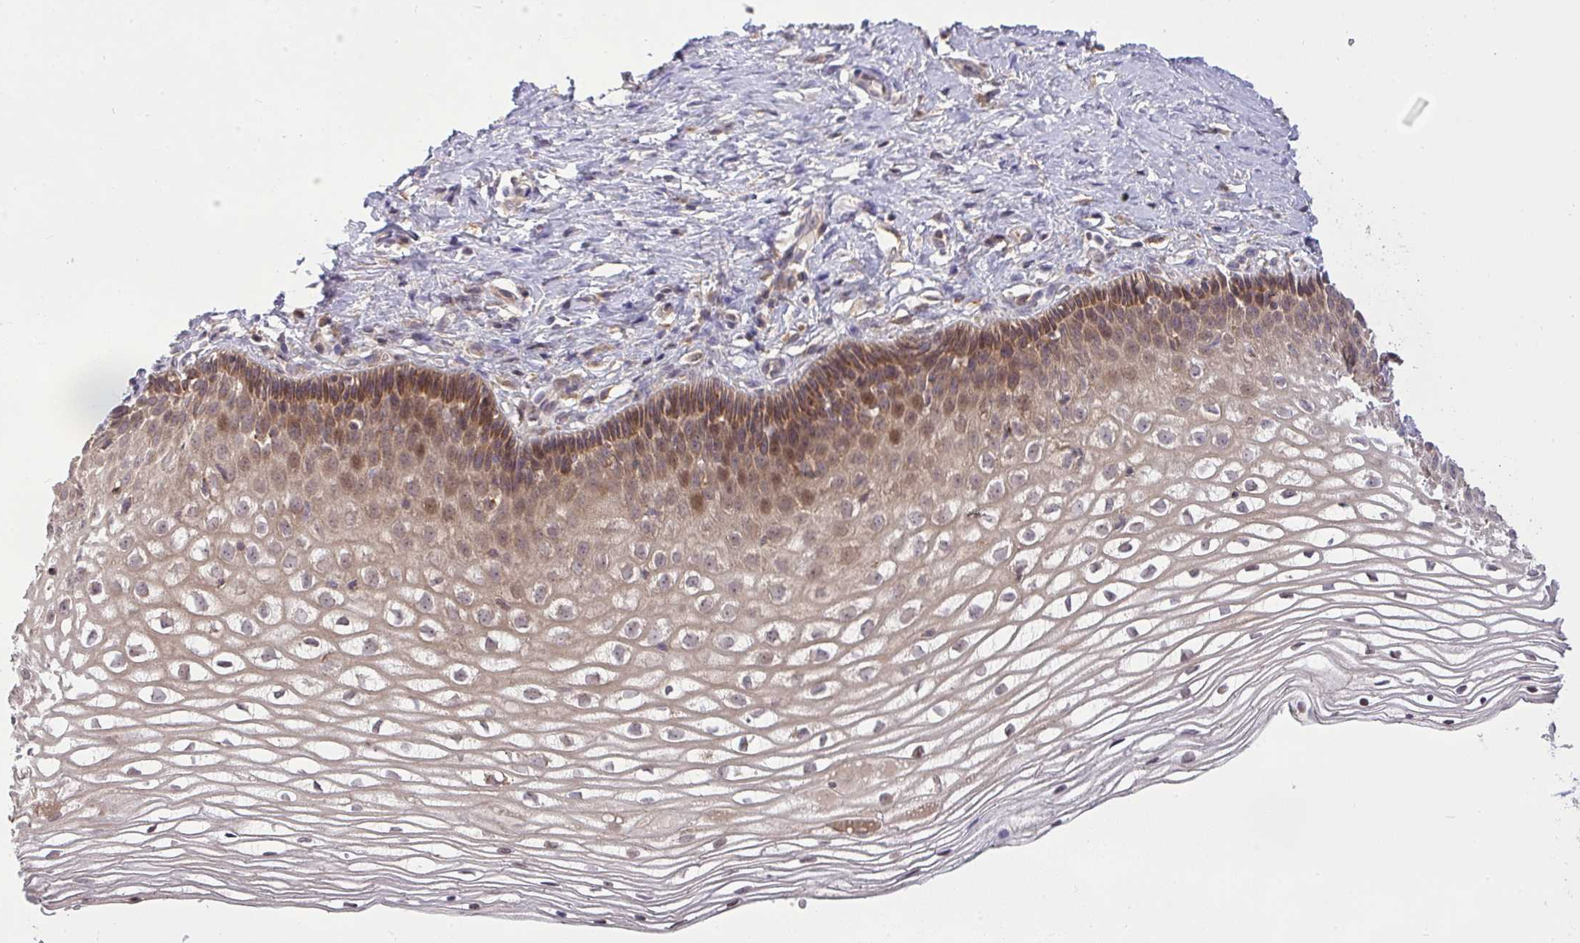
{"staining": {"intensity": "moderate", "quantity": ">75%", "location": "cytoplasmic/membranous"}, "tissue": "cervix", "cell_type": "Glandular cells", "image_type": "normal", "snomed": [{"axis": "morphology", "description": "Normal tissue, NOS"}, {"axis": "topography", "description": "Cervix"}], "caption": "The image exhibits staining of unremarkable cervix, revealing moderate cytoplasmic/membranous protein staining (brown color) within glandular cells. Ihc stains the protein of interest in brown and the nuclei are stained blue.", "gene": "SLC9A6", "patient": {"sex": "female", "age": 36}}